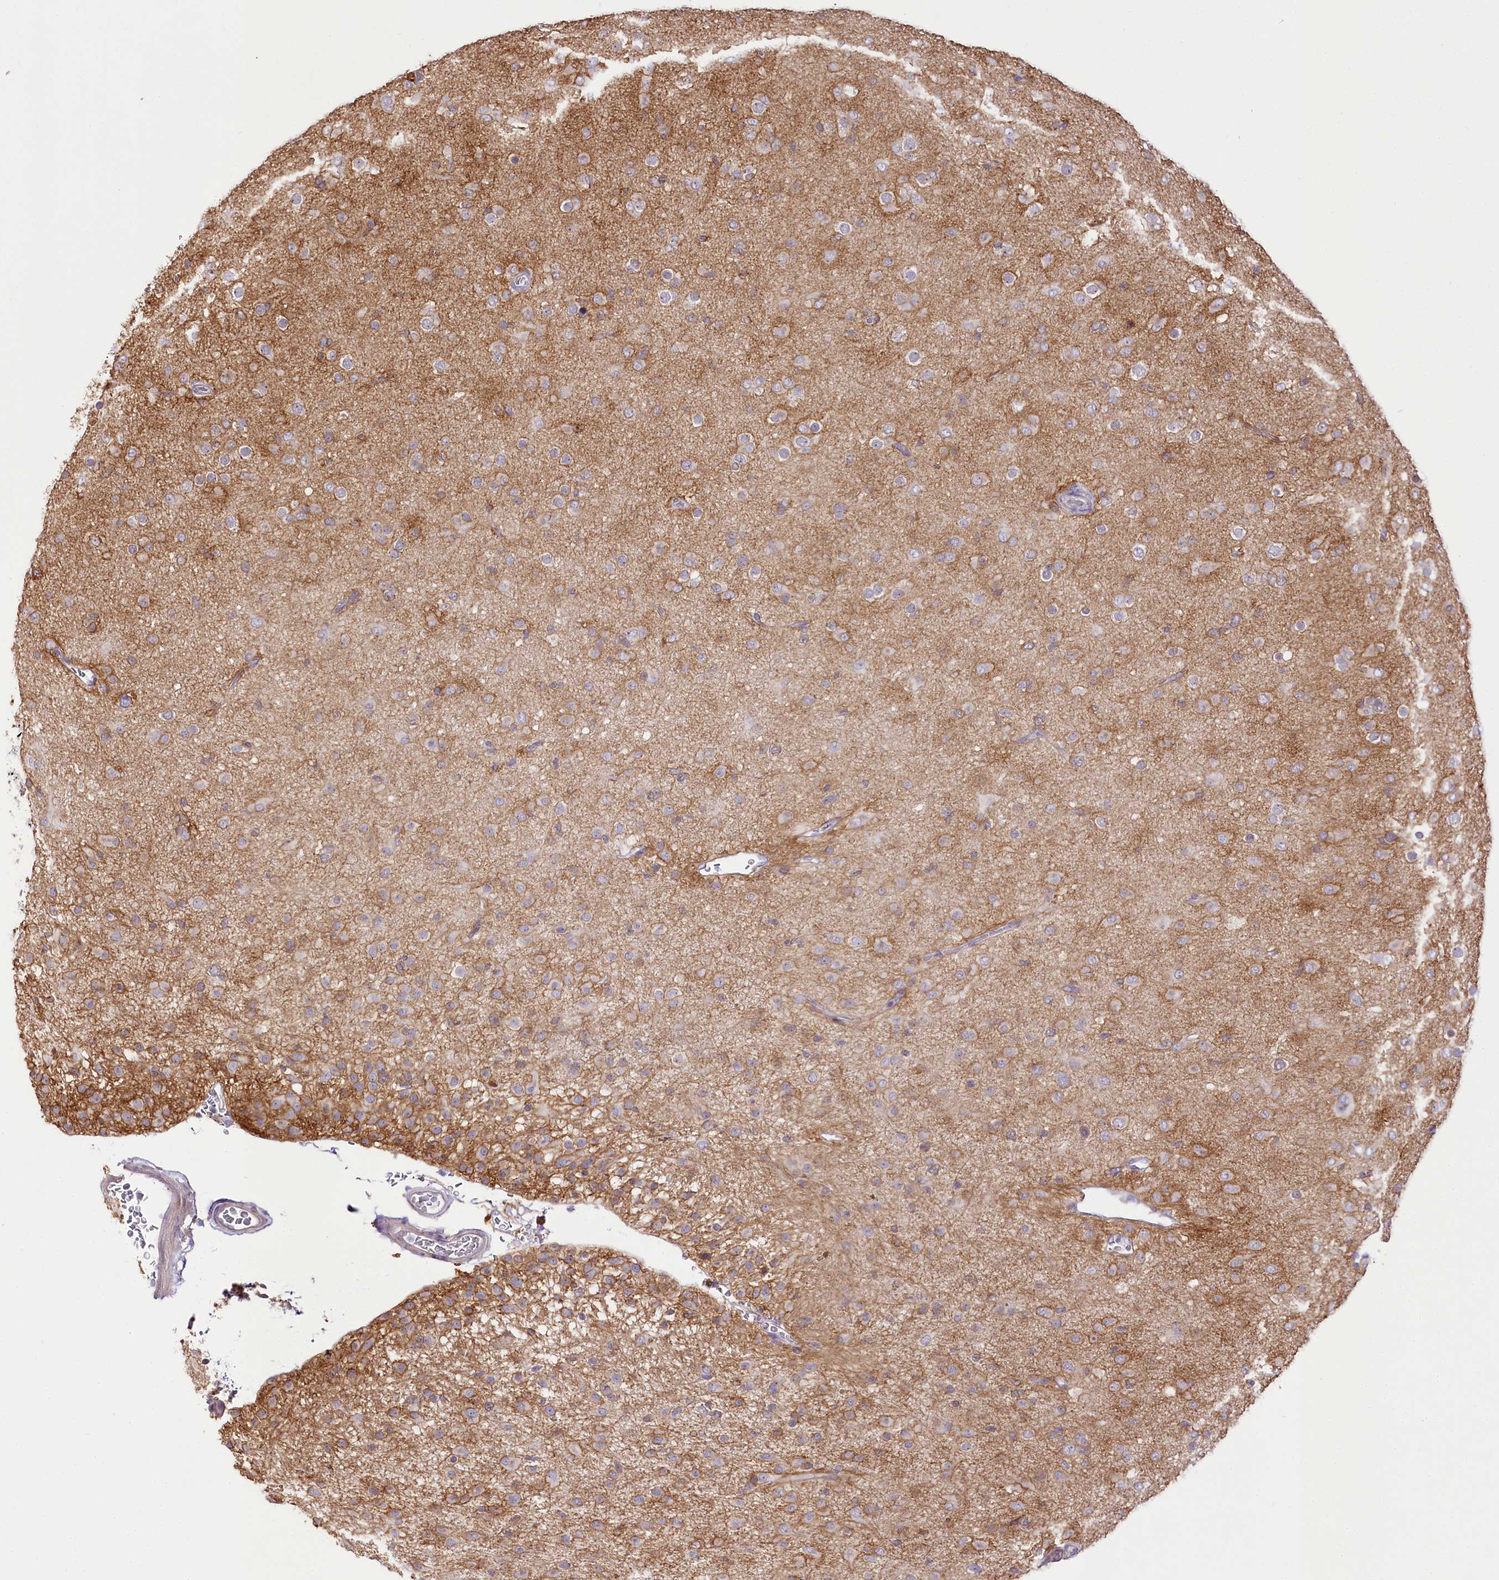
{"staining": {"intensity": "negative", "quantity": "none", "location": "none"}, "tissue": "glioma", "cell_type": "Tumor cells", "image_type": "cancer", "snomed": [{"axis": "morphology", "description": "Glioma, malignant, Low grade"}, {"axis": "topography", "description": "Brain"}], "caption": "This photomicrograph is of glioma stained with immunohistochemistry (IHC) to label a protein in brown with the nuclei are counter-stained blue. There is no expression in tumor cells.", "gene": "ZNF226", "patient": {"sex": "male", "age": 65}}